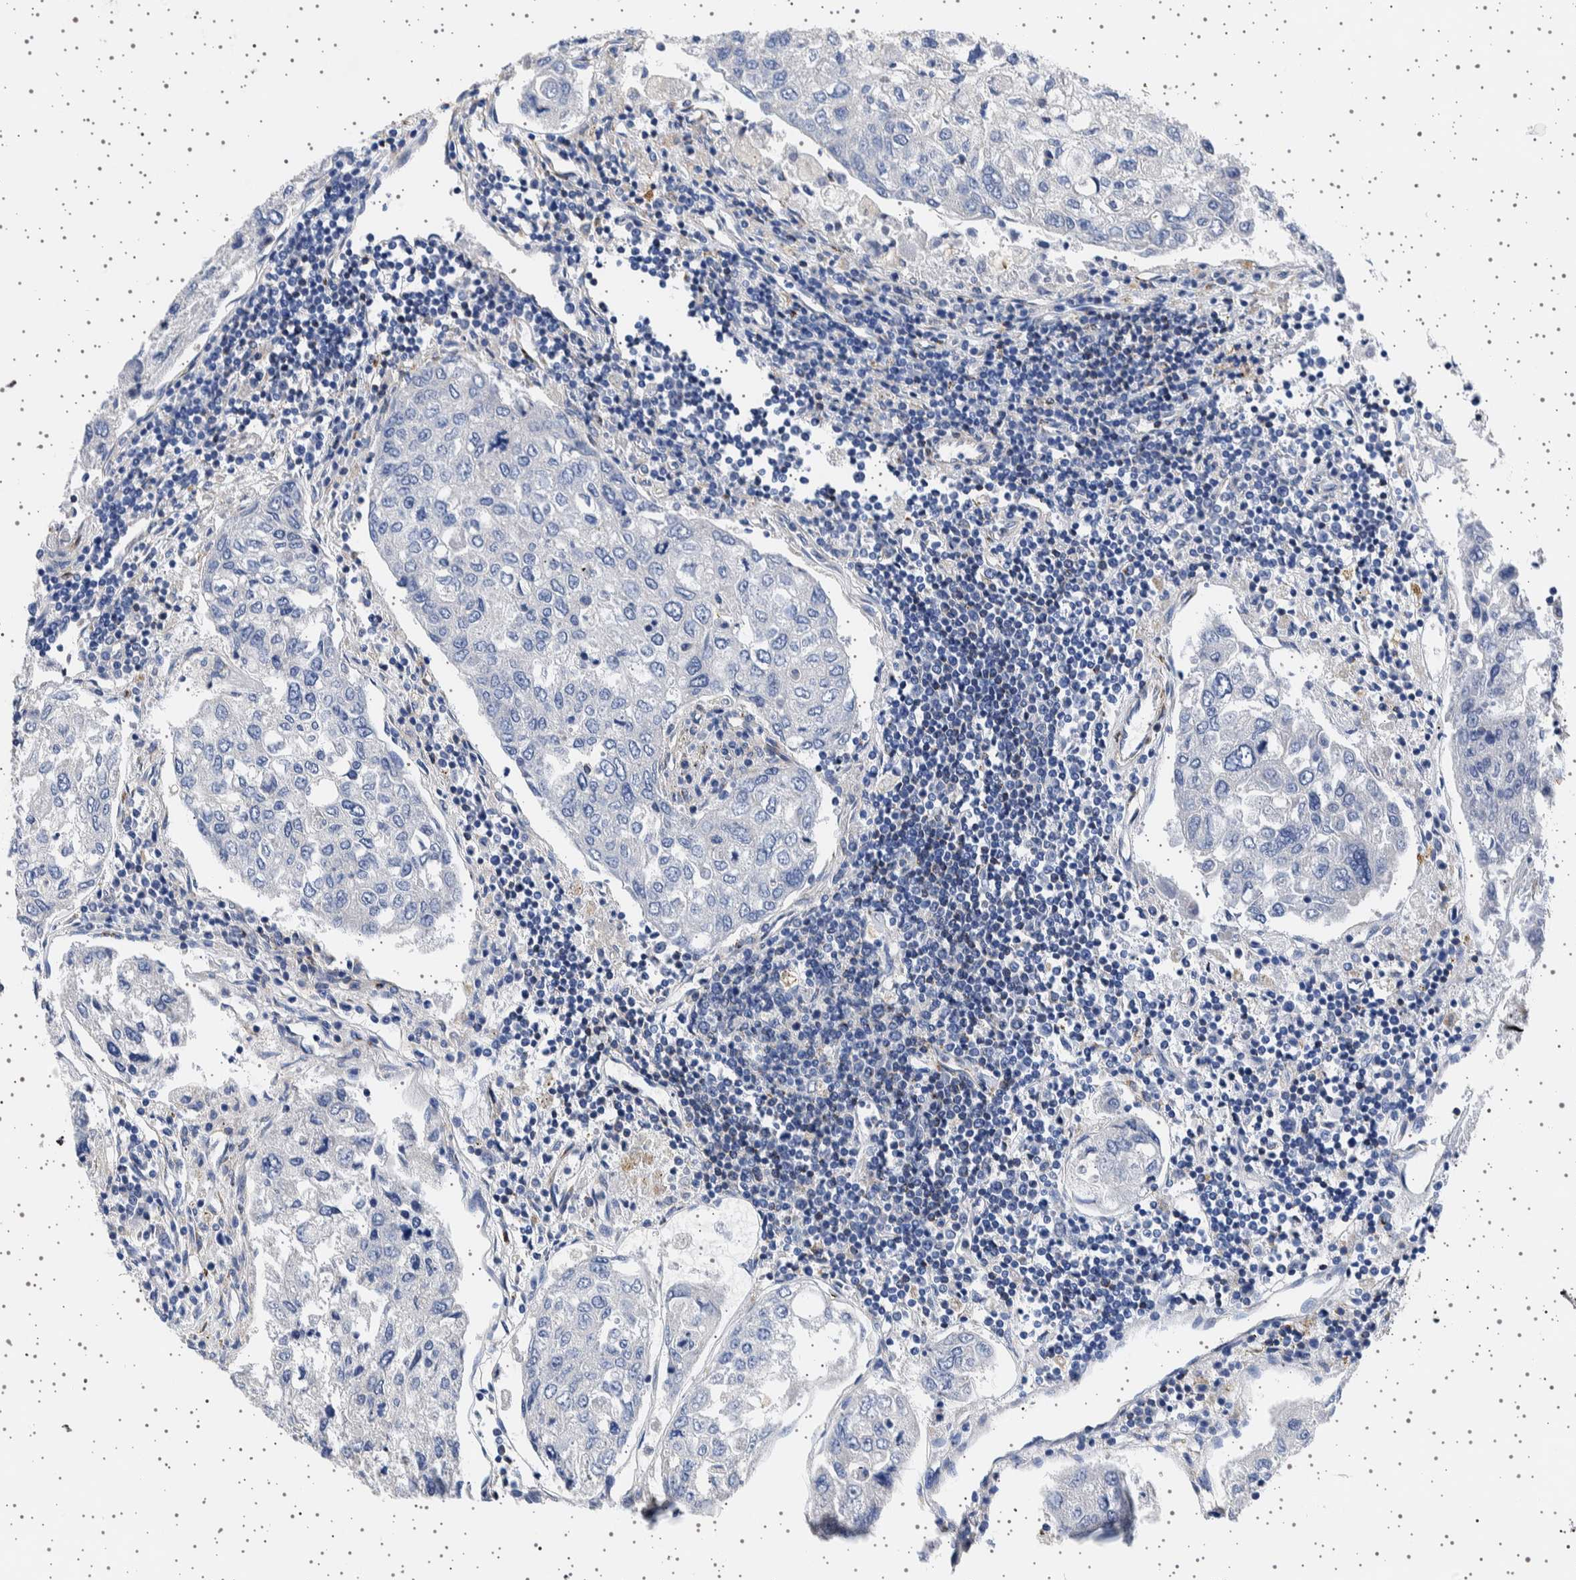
{"staining": {"intensity": "negative", "quantity": "none", "location": "none"}, "tissue": "urothelial cancer", "cell_type": "Tumor cells", "image_type": "cancer", "snomed": [{"axis": "morphology", "description": "Urothelial carcinoma, High grade"}, {"axis": "topography", "description": "Lymph node"}, {"axis": "topography", "description": "Urinary bladder"}], "caption": "DAB immunohistochemical staining of urothelial carcinoma (high-grade) displays no significant expression in tumor cells. Brightfield microscopy of immunohistochemistry (IHC) stained with DAB (brown) and hematoxylin (blue), captured at high magnification.", "gene": "SEPTIN4", "patient": {"sex": "male", "age": 51}}